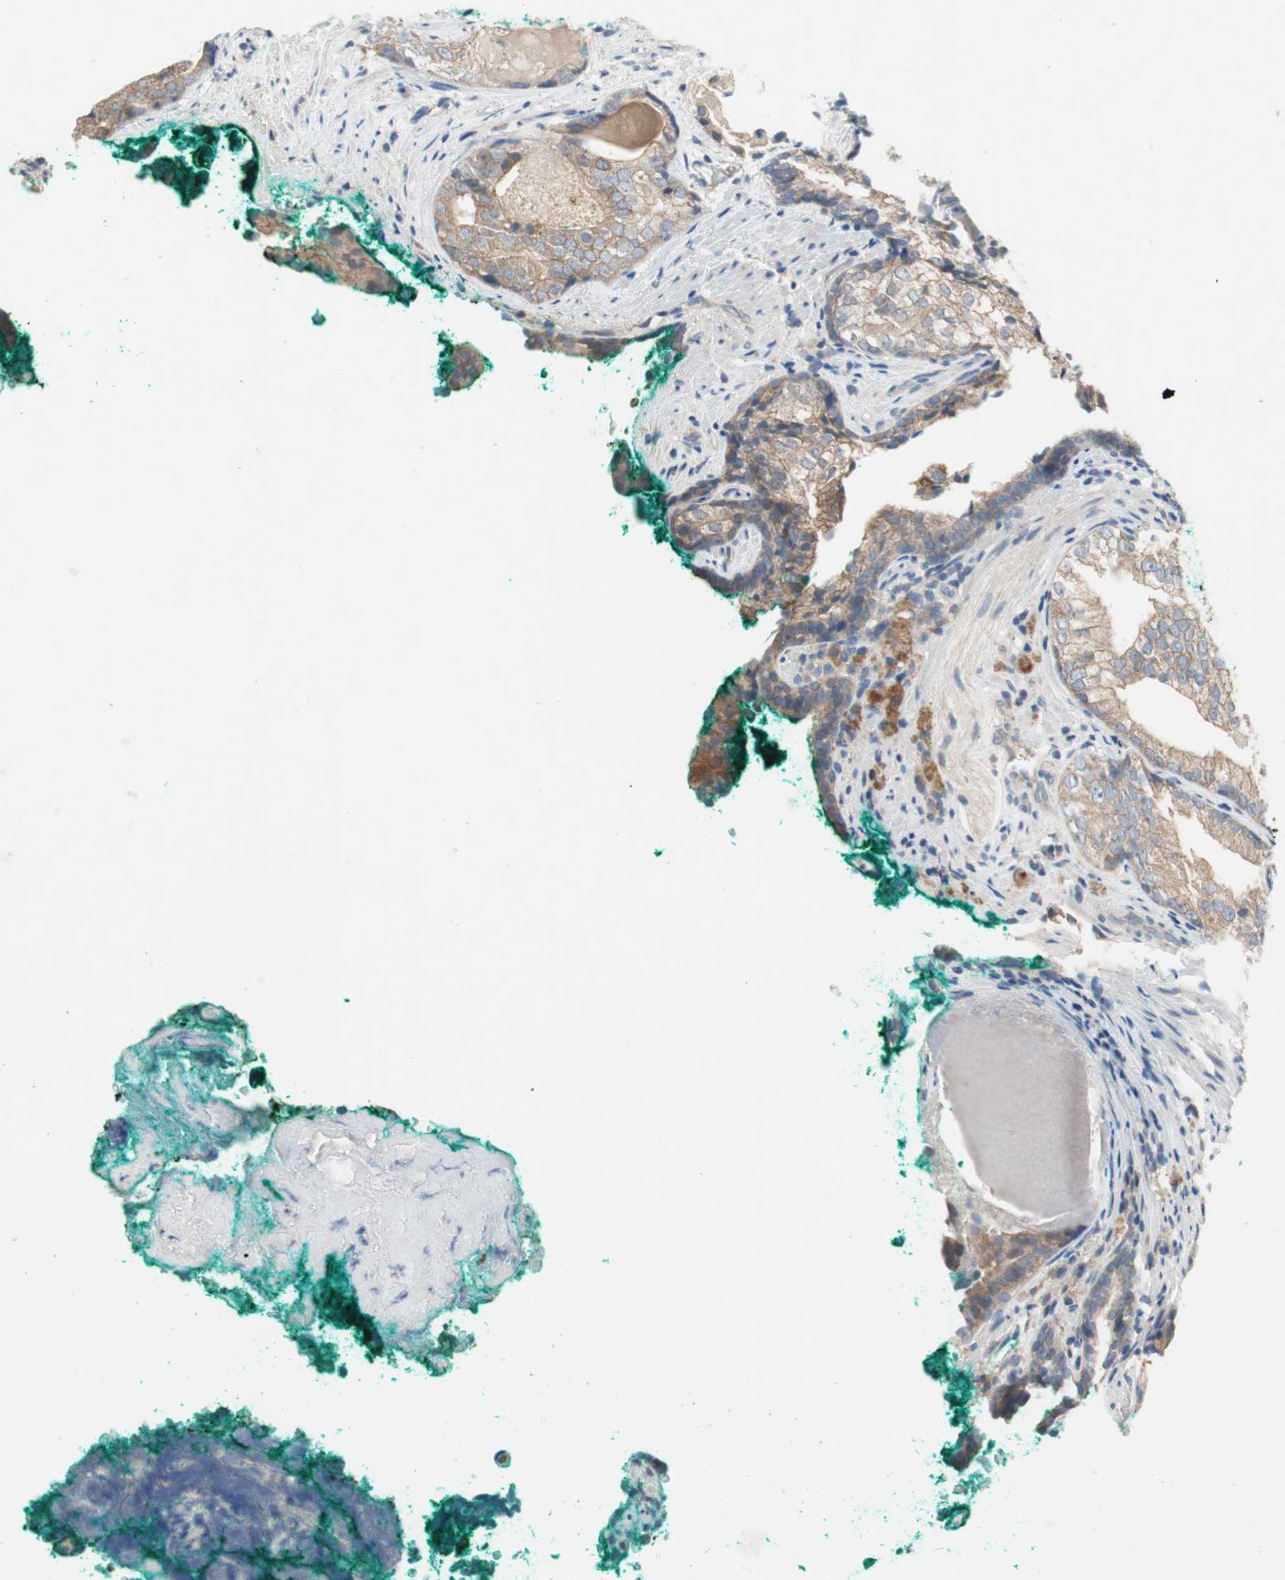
{"staining": {"intensity": "weak", "quantity": "25%-75%", "location": "cytoplasmic/membranous"}, "tissue": "prostate cancer", "cell_type": "Tumor cells", "image_type": "cancer", "snomed": [{"axis": "morphology", "description": "Adenocarcinoma, High grade"}, {"axis": "topography", "description": "Prostate"}], "caption": "An image of human prostate adenocarcinoma (high-grade) stained for a protein displays weak cytoplasmic/membranous brown staining in tumor cells.", "gene": "GLUL", "patient": {"sex": "male", "age": 66}}